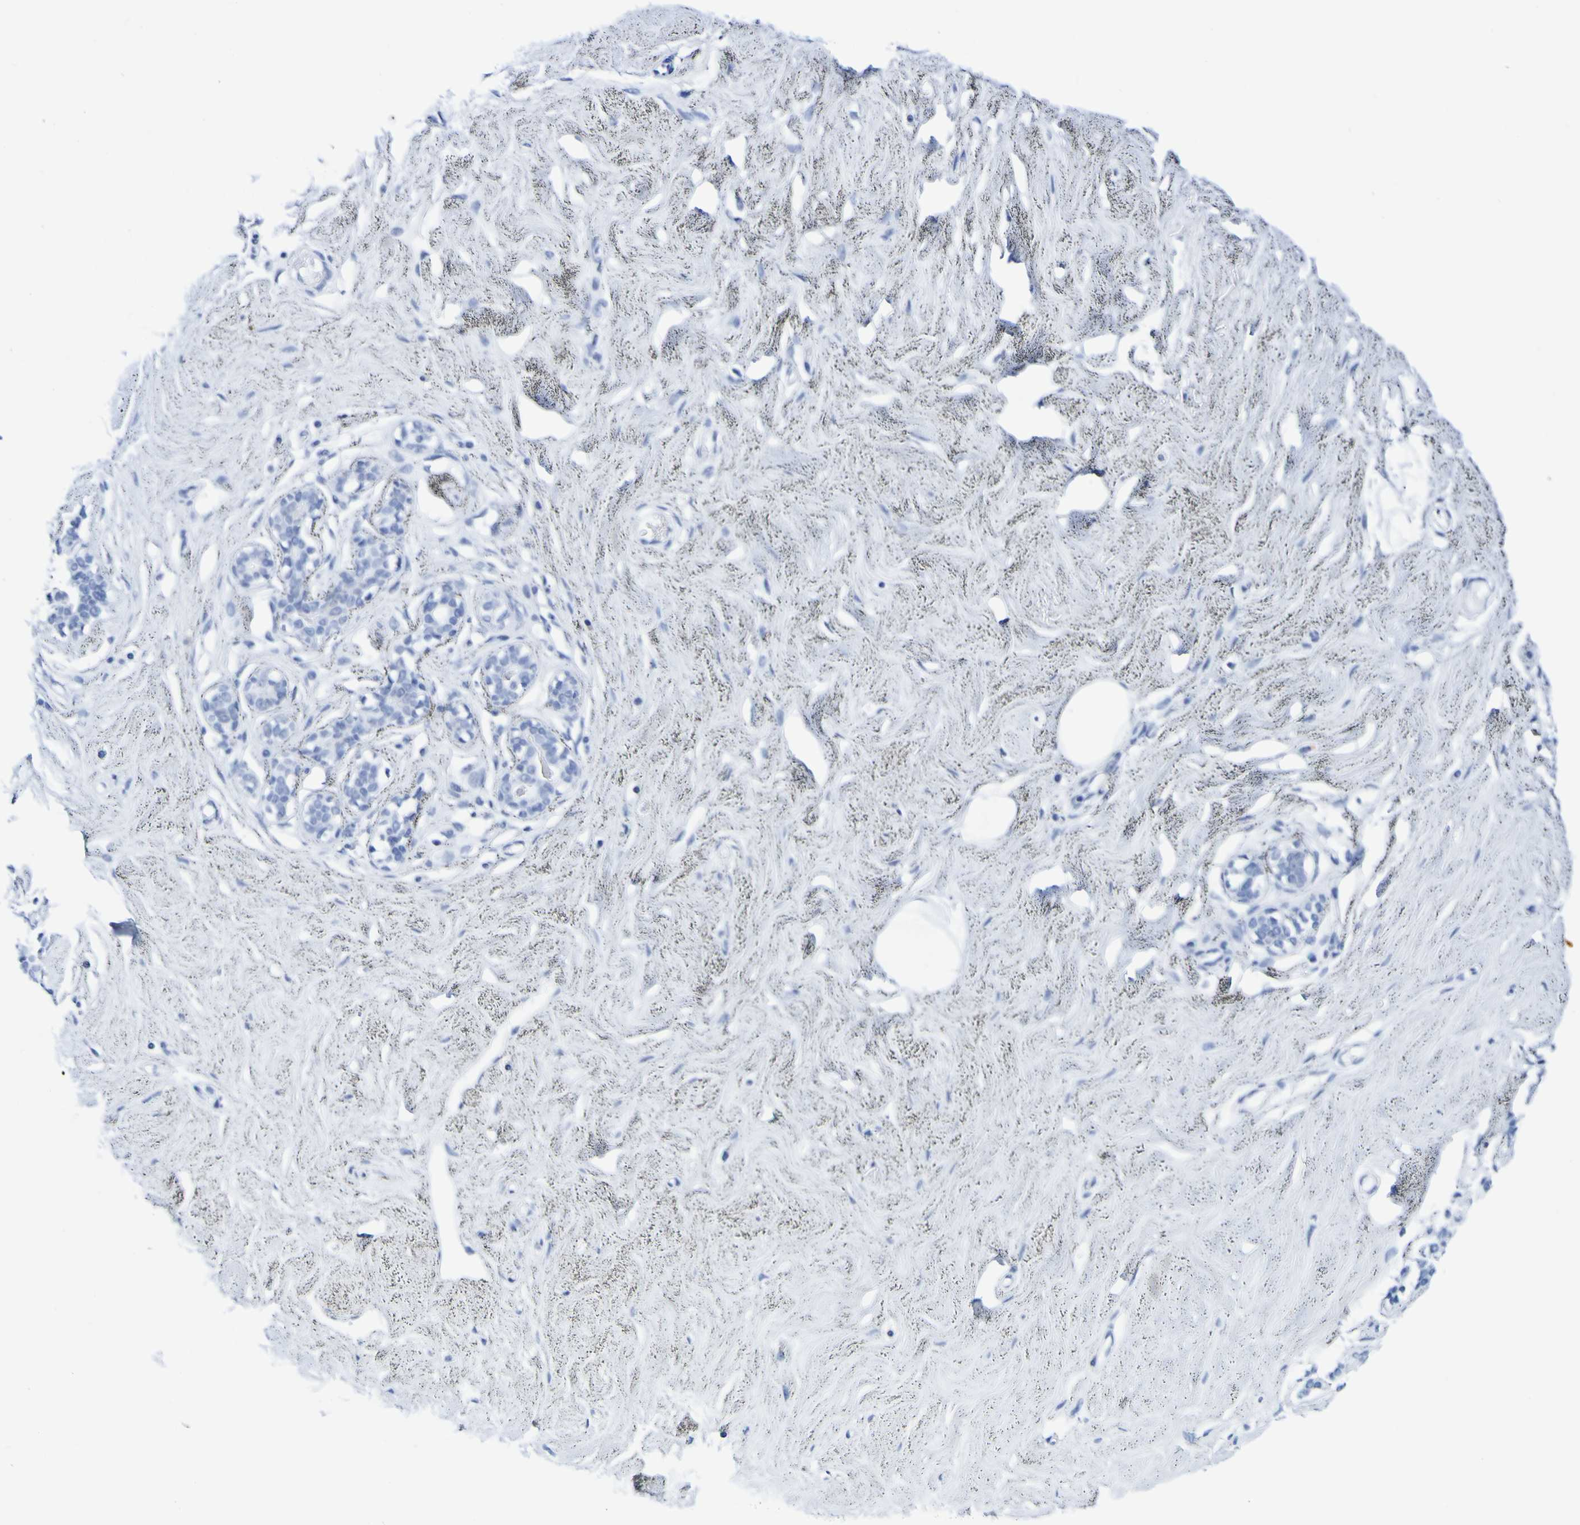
{"staining": {"intensity": "negative", "quantity": "none", "location": "none"}, "tissue": "breast", "cell_type": "Adipocytes", "image_type": "normal", "snomed": [{"axis": "morphology", "description": "Normal tissue, NOS"}, {"axis": "topography", "description": "Breast"}], "caption": "A high-resolution photomicrograph shows immunohistochemistry (IHC) staining of normal breast, which exhibits no significant staining in adipocytes. The staining was performed using DAB to visualize the protein expression in brown, while the nuclei were stained in blue with hematoxylin (Magnification: 20x).", "gene": "DPEP1", "patient": {"sex": "female", "age": 23}}